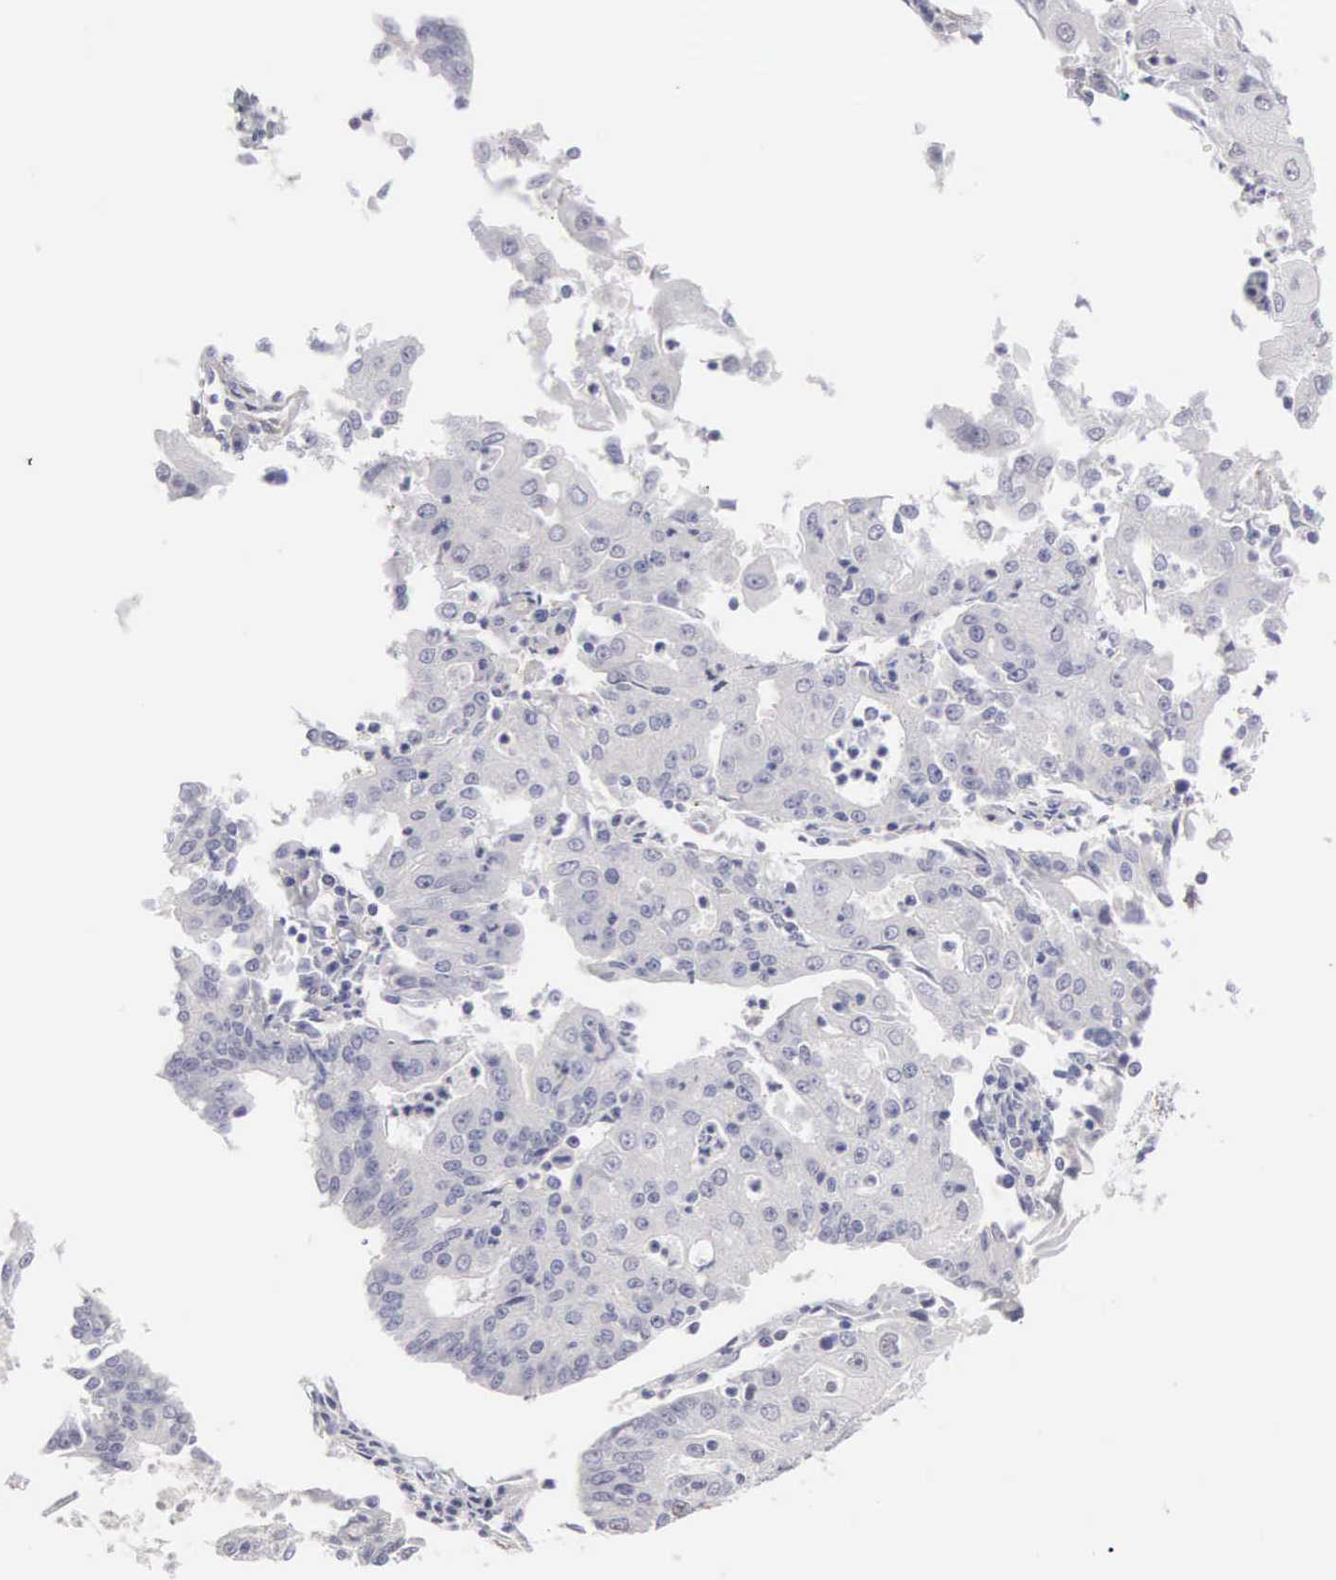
{"staining": {"intensity": "negative", "quantity": "none", "location": "none"}, "tissue": "endometrial cancer", "cell_type": "Tumor cells", "image_type": "cancer", "snomed": [{"axis": "morphology", "description": "Adenocarcinoma, NOS"}, {"axis": "topography", "description": "Endometrium"}], "caption": "High power microscopy photomicrograph of an immunohistochemistry (IHC) image of endometrial adenocarcinoma, revealing no significant positivity in tumor cells.", "gene": "ELFN2", "patient": {"sex": "female", "age": 56}}